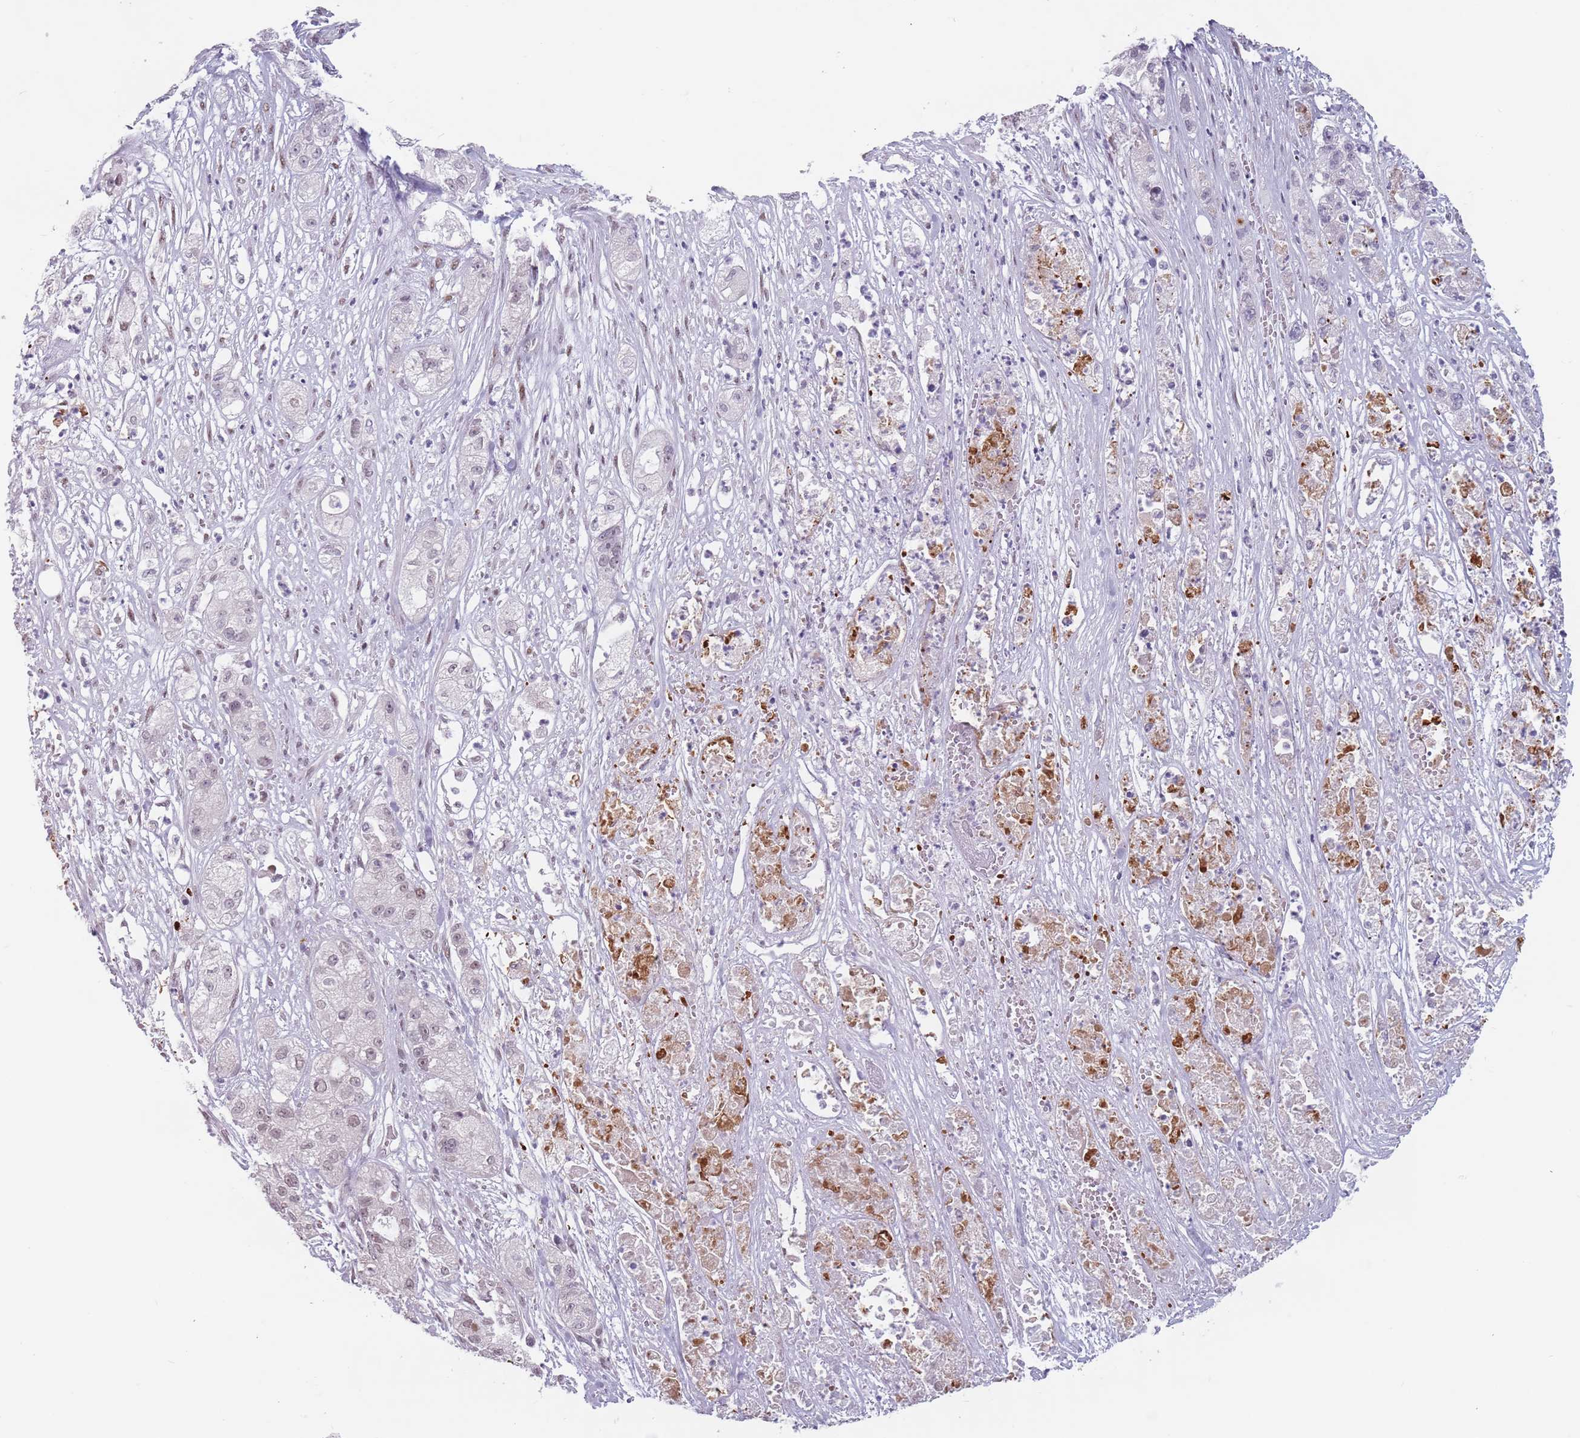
{"staining": {"intensity": "weak", "quantity": "<25%", "location": "nuclear"}, "tissue": "pancreatic cancer", "cell_type": "Tumor cells", "image_type": "cancer", "snomed": [{"axis": "morphology", "description": "Adenocarcinoma, NOS"}, {"axis": "topography", "description": "Pancreas"}], "caption": "Immunohistochemistry micrograph of neoplastic tissue: human pancreatic cancer stained with DAB reveals no significant protein expression in tumor cells.", "gene": "PTCHD1", "patient": {"sex": "female", "age": 78}}